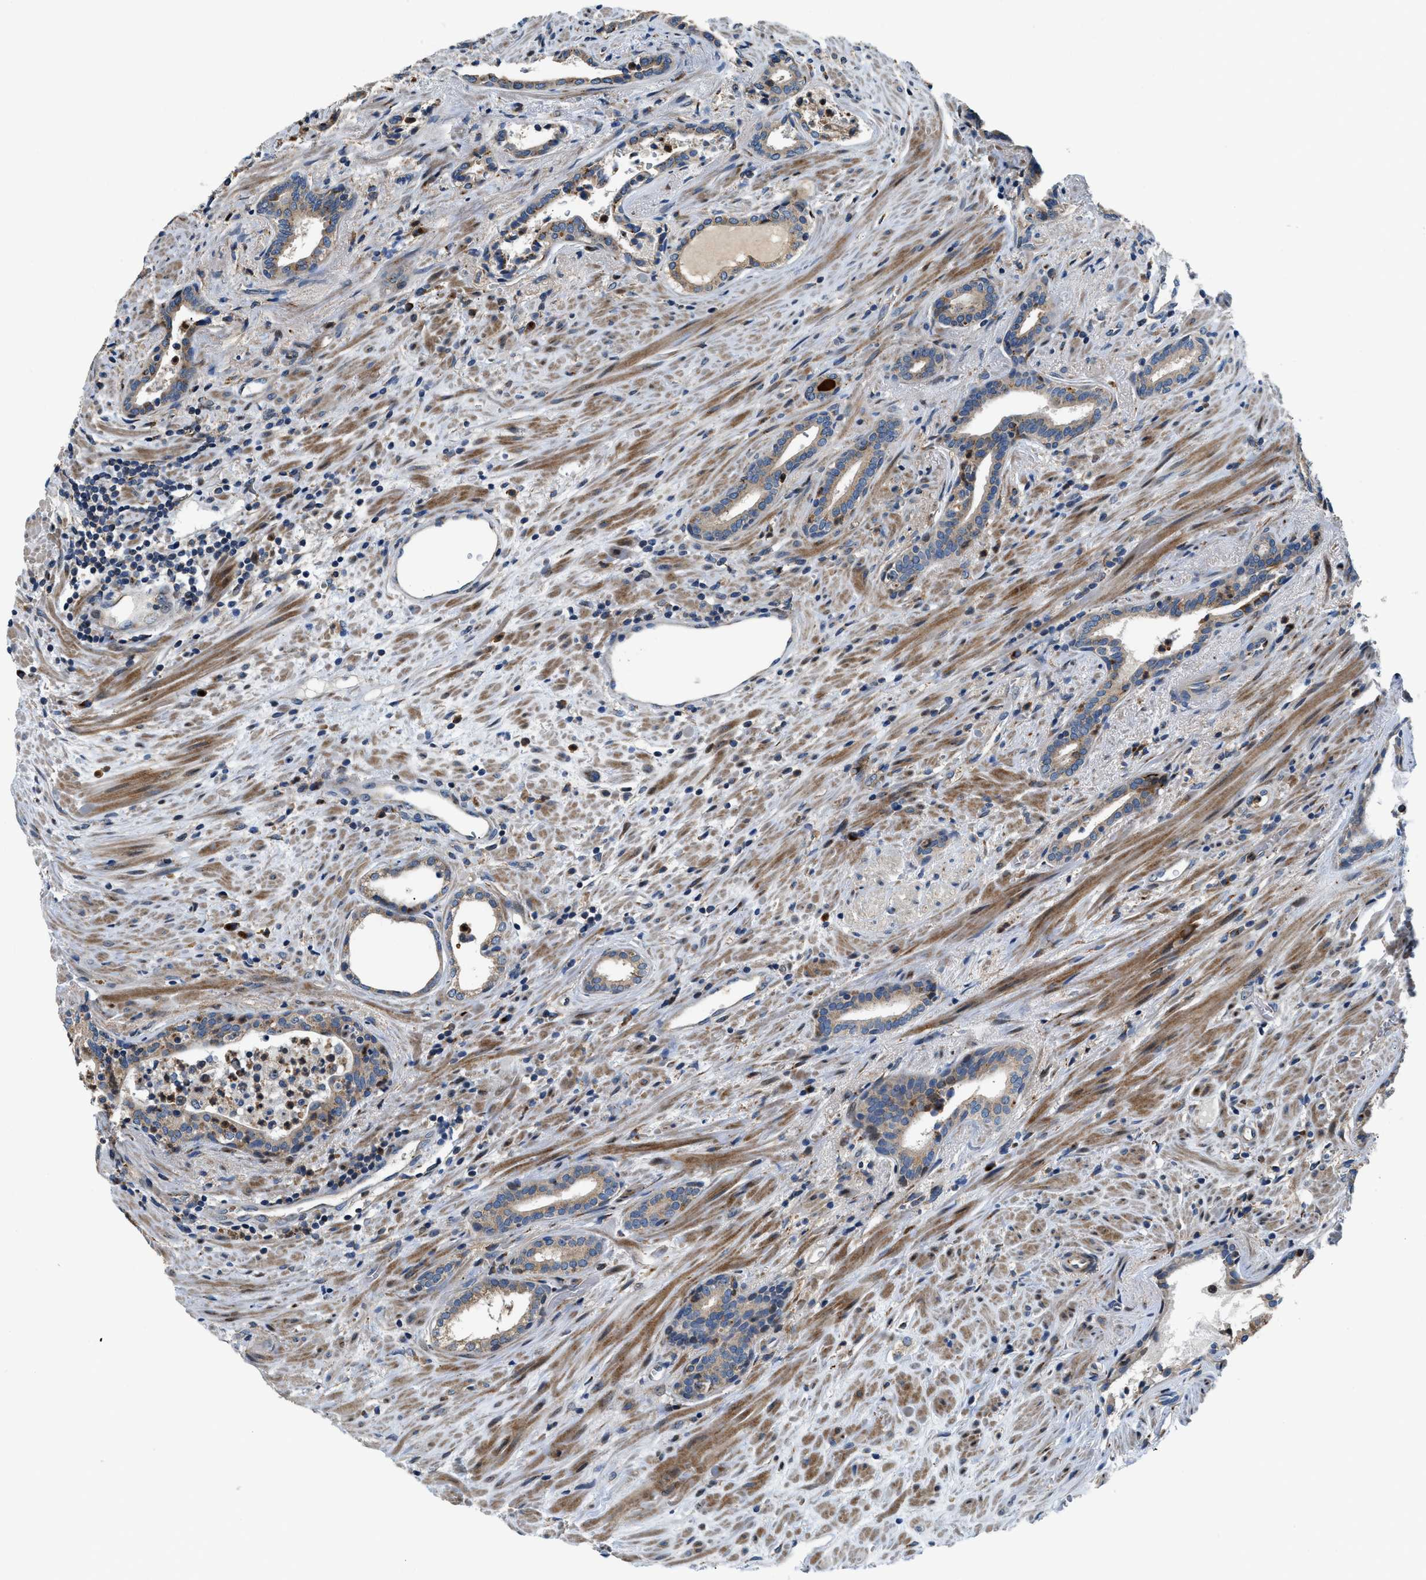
{"staining": {"intensity": "weak", "quantity": "<25%", "location": "cytoplasmic/membranous"}, "tissue": "prostate cancer", "cell_type": "Tumor cells", "image_type": "cancer", "snomed": [{"axis": "morphology", "description": "Adenocarcinoma, High grade"}, {"axis": "topography", "description": "Prostate"}], "caption": "Tumor cells show no significant protein staining in prostate cancer.", "gene": "FUT8", "patient": {"sex": "male", "age": 71}}